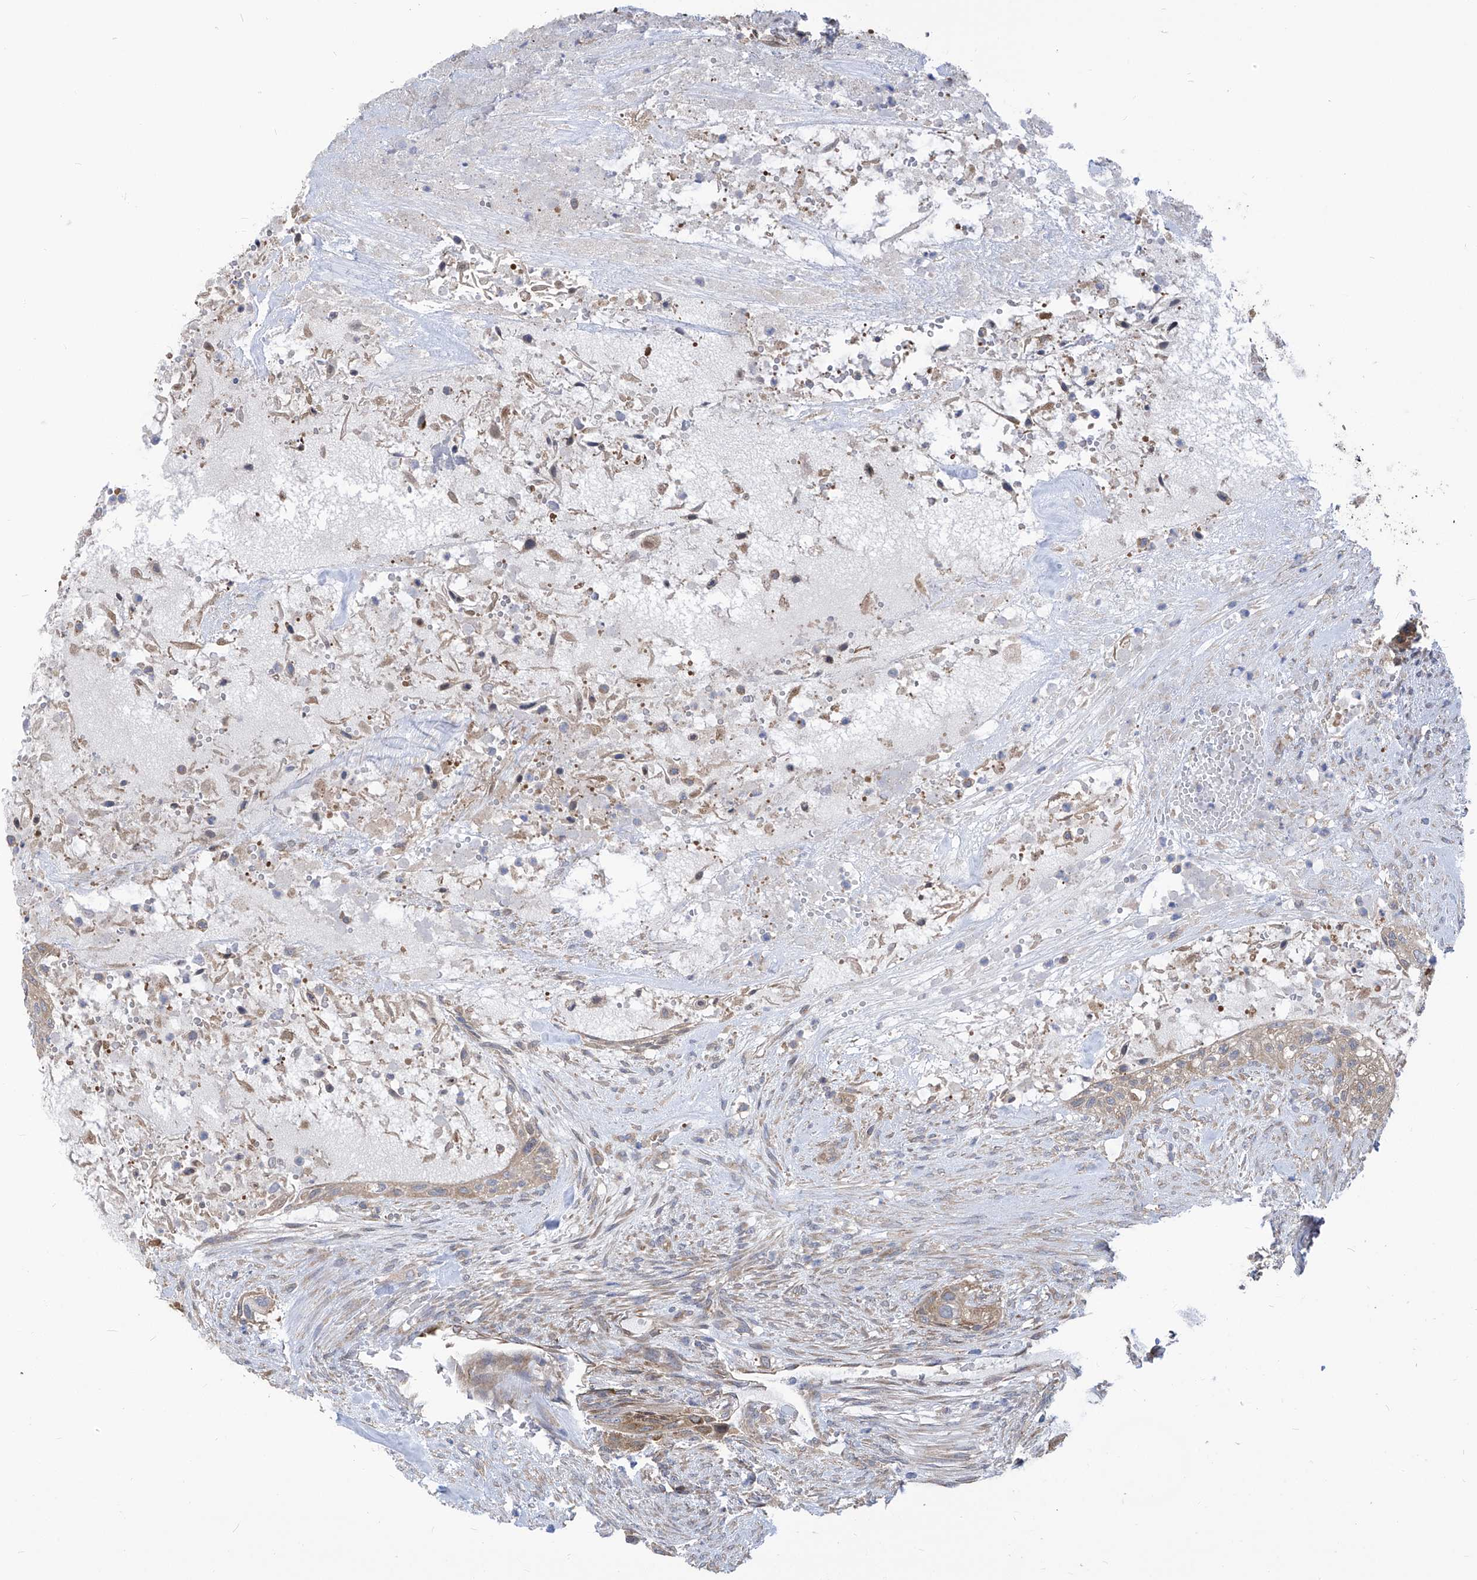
{"staining": {"intensity": "moderate", "quantity": "25%-75%", "location": "cytoplasmic/membranous"}, "tissue": "urothelial cancer", "cell_type": "Tumor cells", "image_type": "cancer", "snomed": [{"axis": "morphology", "description": "Urothelial carcinoma, High grade"}, {"axis": "topography", "description": "Urinary bladder"}], "caption": "IHC micrograph of neoplastic tissue: human urothelial cancer stained using IHC exhibits medium levels of moderate protein expression localized specifically in the cytoplasmic/membranous of tumor cells, appearing as a cytoplasmic/membranous brown color.", "gene": "EIF3M", "patient": {"sex": "male", "age": 35}}